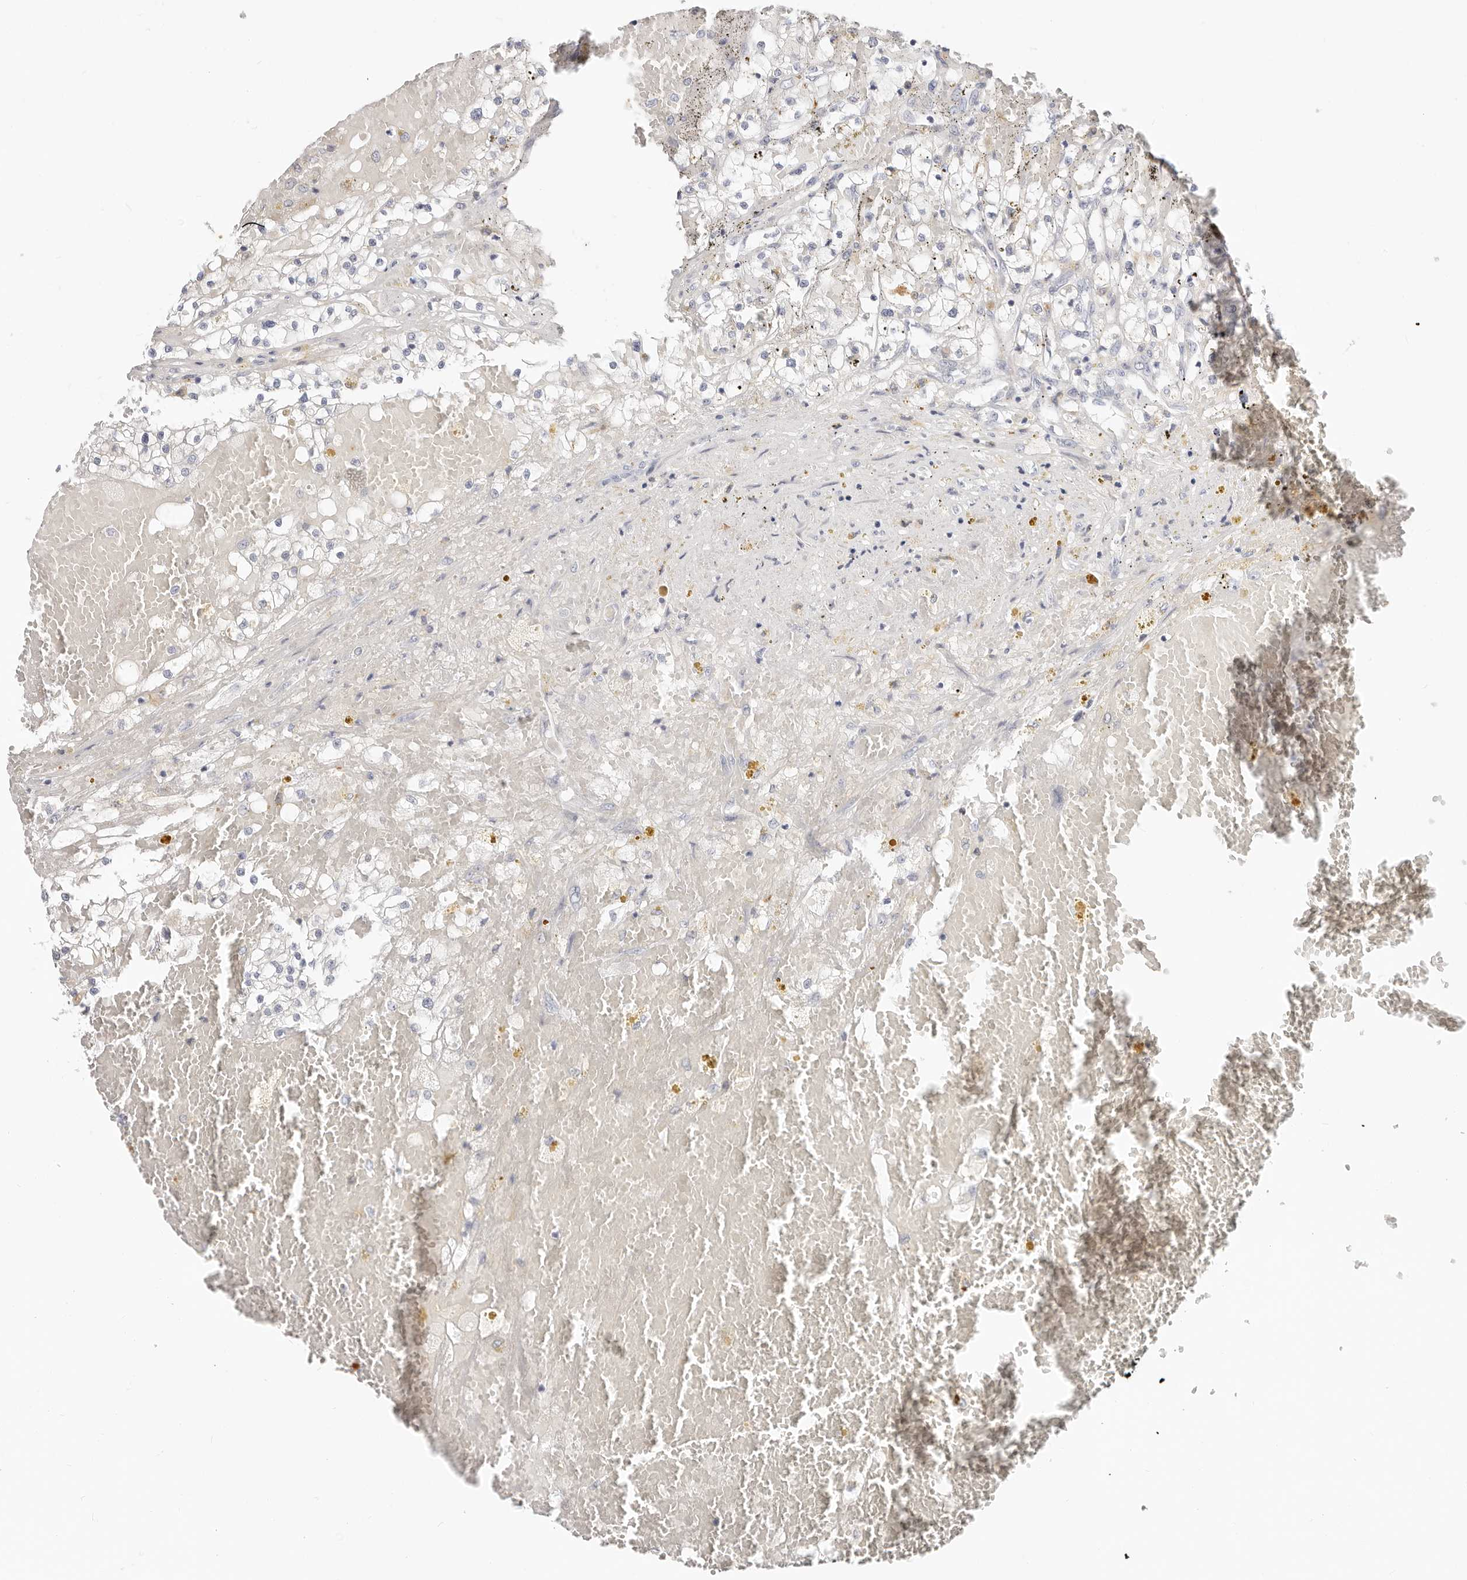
{"staining": {"intensity": "negative", "quantity": "none", "location": "none"}, "tissue": "renal cancer", "cell_type": "Tumor cells", "image_type": "cancer", "snomed": [{"axis": "morphology", "description": "Normal tissue, NOS"}, {"axis": "morphology", "description": "Adenocarcinoma, NOS"}, {"axis": "topography", "description": "Kidney"}], "caption": "DAB immunohistochemical staining of renal adenocarcinoma shows no significant staining in tumor cells.", "gene": "ZRANB1", "patient": {"sex": "male", "age": 68}}